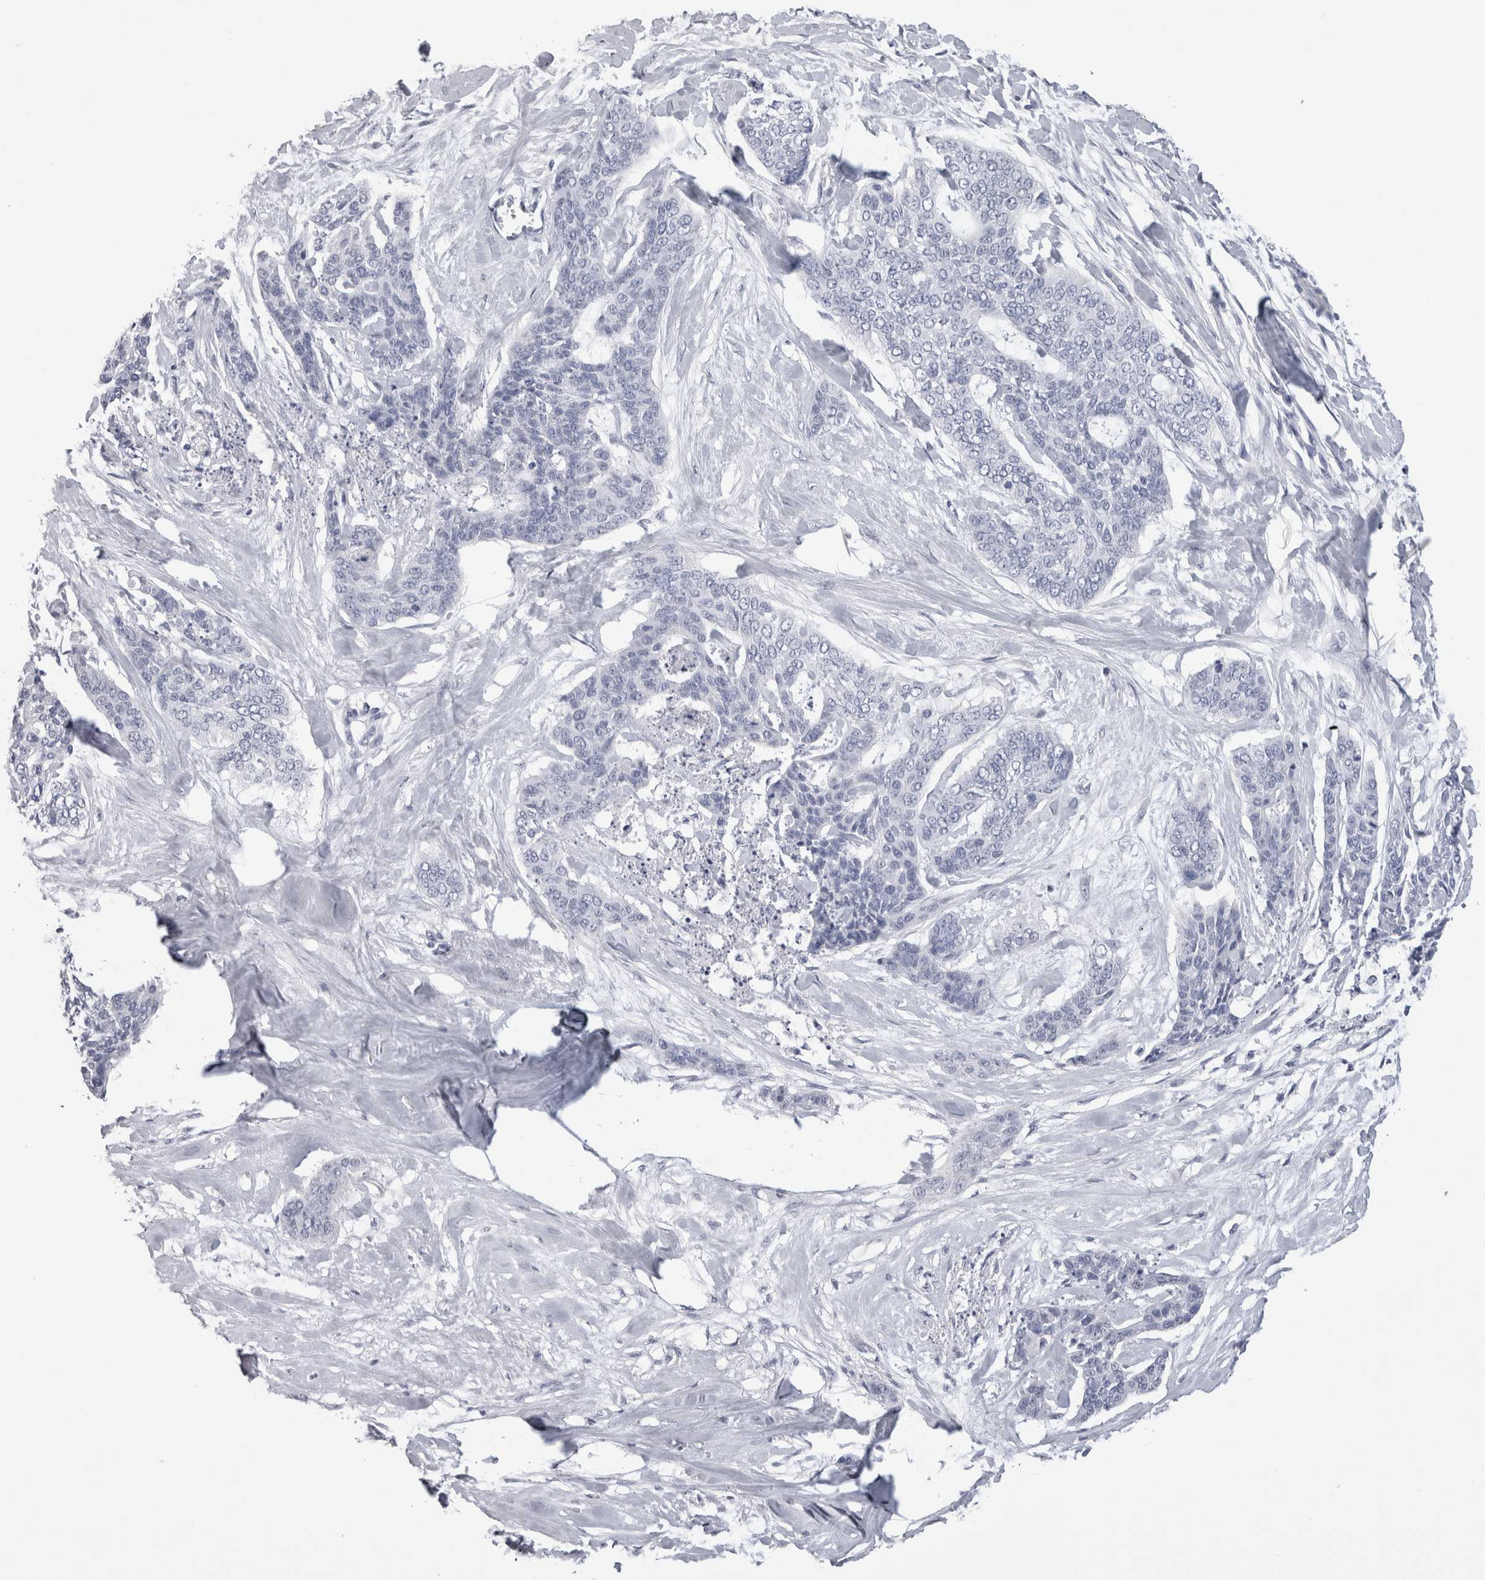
{"staining": {"intensity": "negative", "quantity": "none", "location": "none"}, "tissue": "skin cancer", "cell_type": "Tumor cells", "image_type": "cancer", "snomed": [{"axis": "morphology", "description": "Basal cell carcinoma"}, {"axis": "topography", "description": "Skin"}], "caption": "Tumor cells show no significant protein staining in basal cell carcinoma (skin).", "gene": "AFMID", "patient": {"sex": "female", "age": 64}}